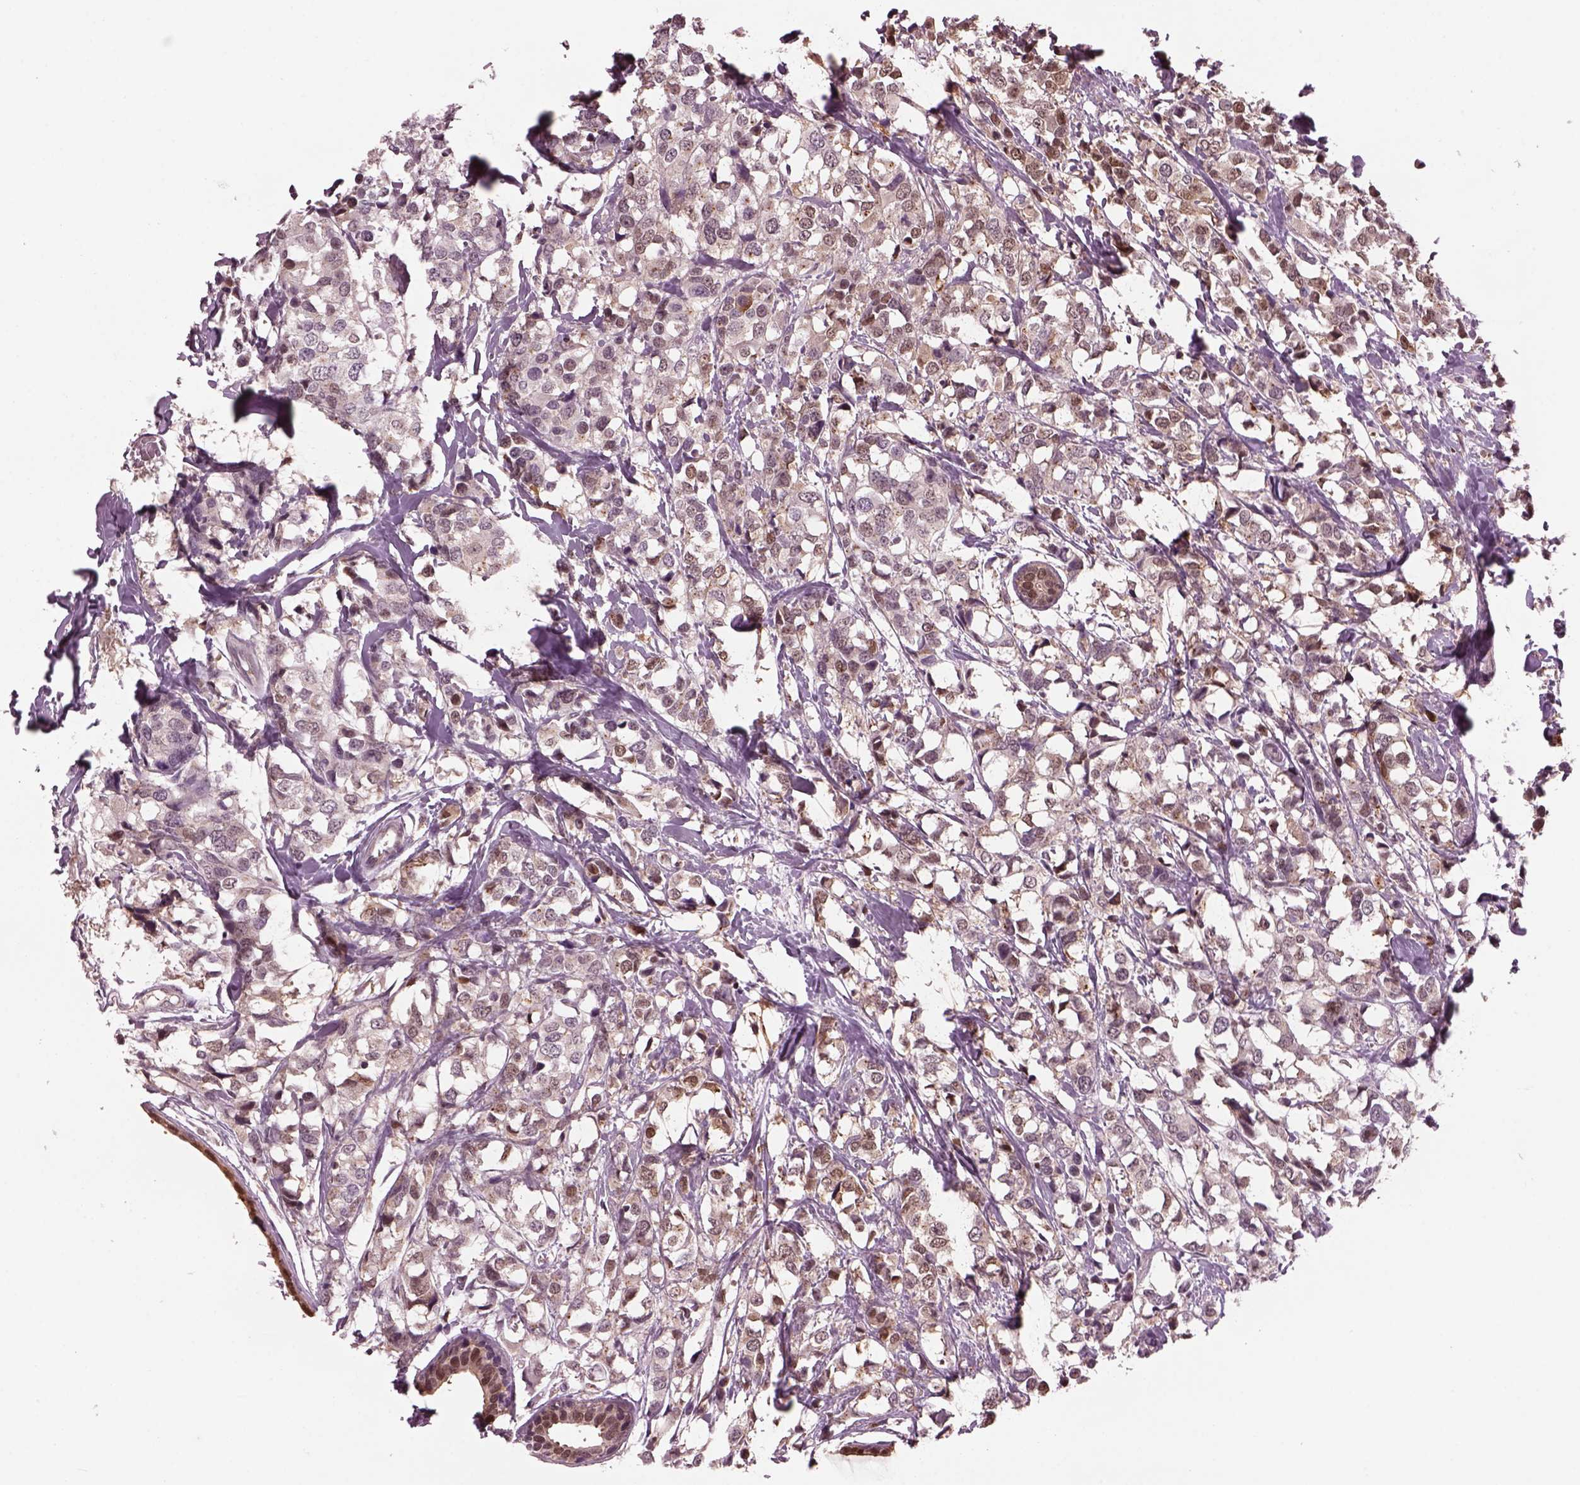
{"staining": {"intensity": "moderate", "quantity": "<25%", "location": "cytoplasmic/membranous,nuclear"}, "tissue": "breast cancer", "cell_type": "Tumor cells", "image_type": "cancer", "snomed": [{"axis": "morphology", "description": "Lobular carcinoma"}, {"axis": "topography", "description": "Breast"}], "caption": "High-power microscopy captured an immunohistochemistry micrograph of breast cancer, revealing moderate cytoplasmic/membranous and nuclear positivity in about <25% of tumor cells.", "gene": "SRI", "patient": {"sex": "female", "age": 59}}